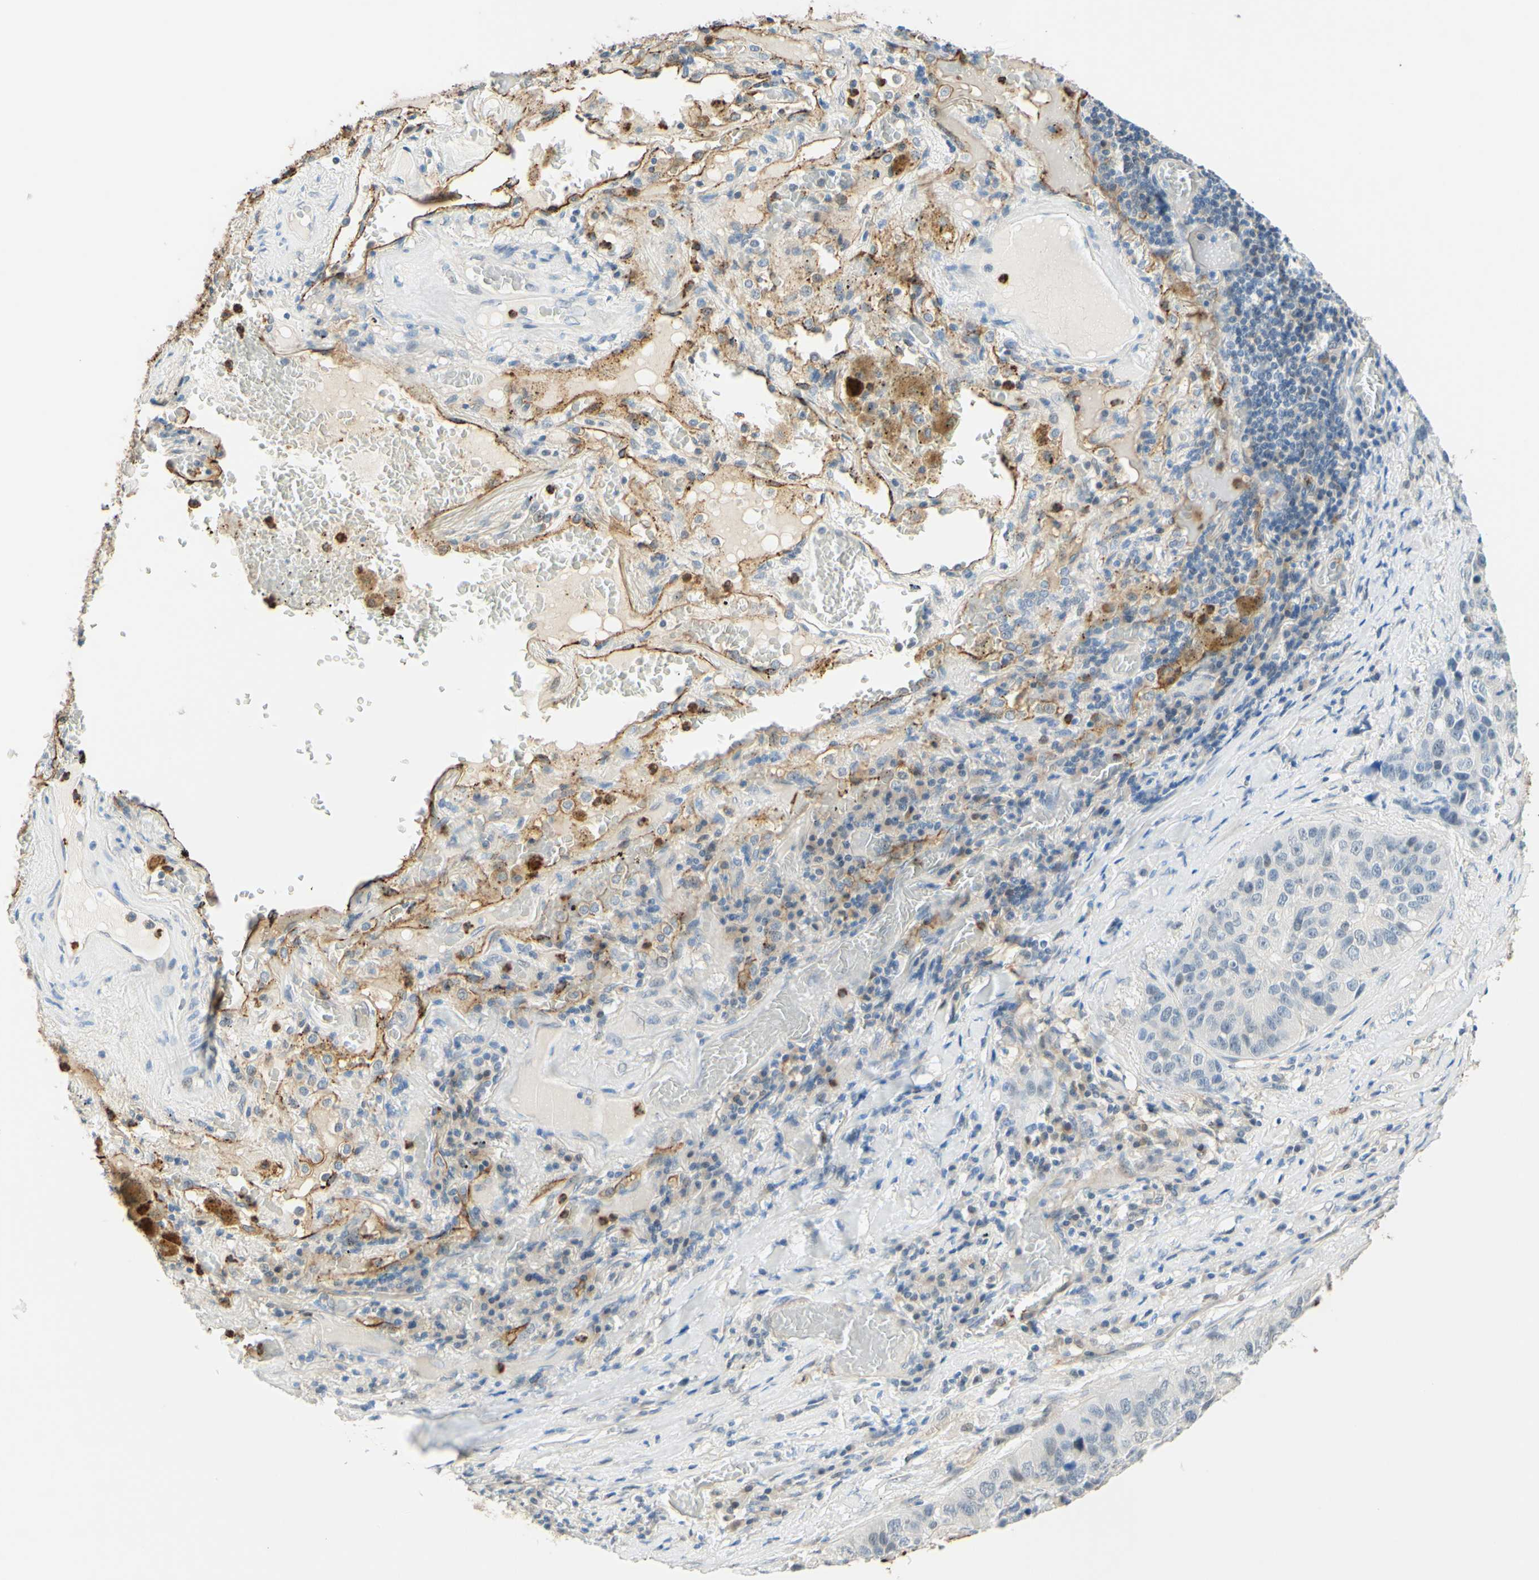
{"staining": {"intensity": "negative", "quantity": "none", "location": "none"}, "tissue": "lung cancer", "cell_type": "Tumor cells", "image_type": "cancer", "snomed": [{"axis": "morphology", "description": "Squamous cell carcinoma, NOS"}, {"axis": "topography", "description": "Lung"}], "caption": "Human squamous cell carcinoma (lung) stained for a protein using immunohistochemistry shows no positivity in tumor cells.", "gene": "TREM2", "patient": {"sex": "male", "age": 57}}